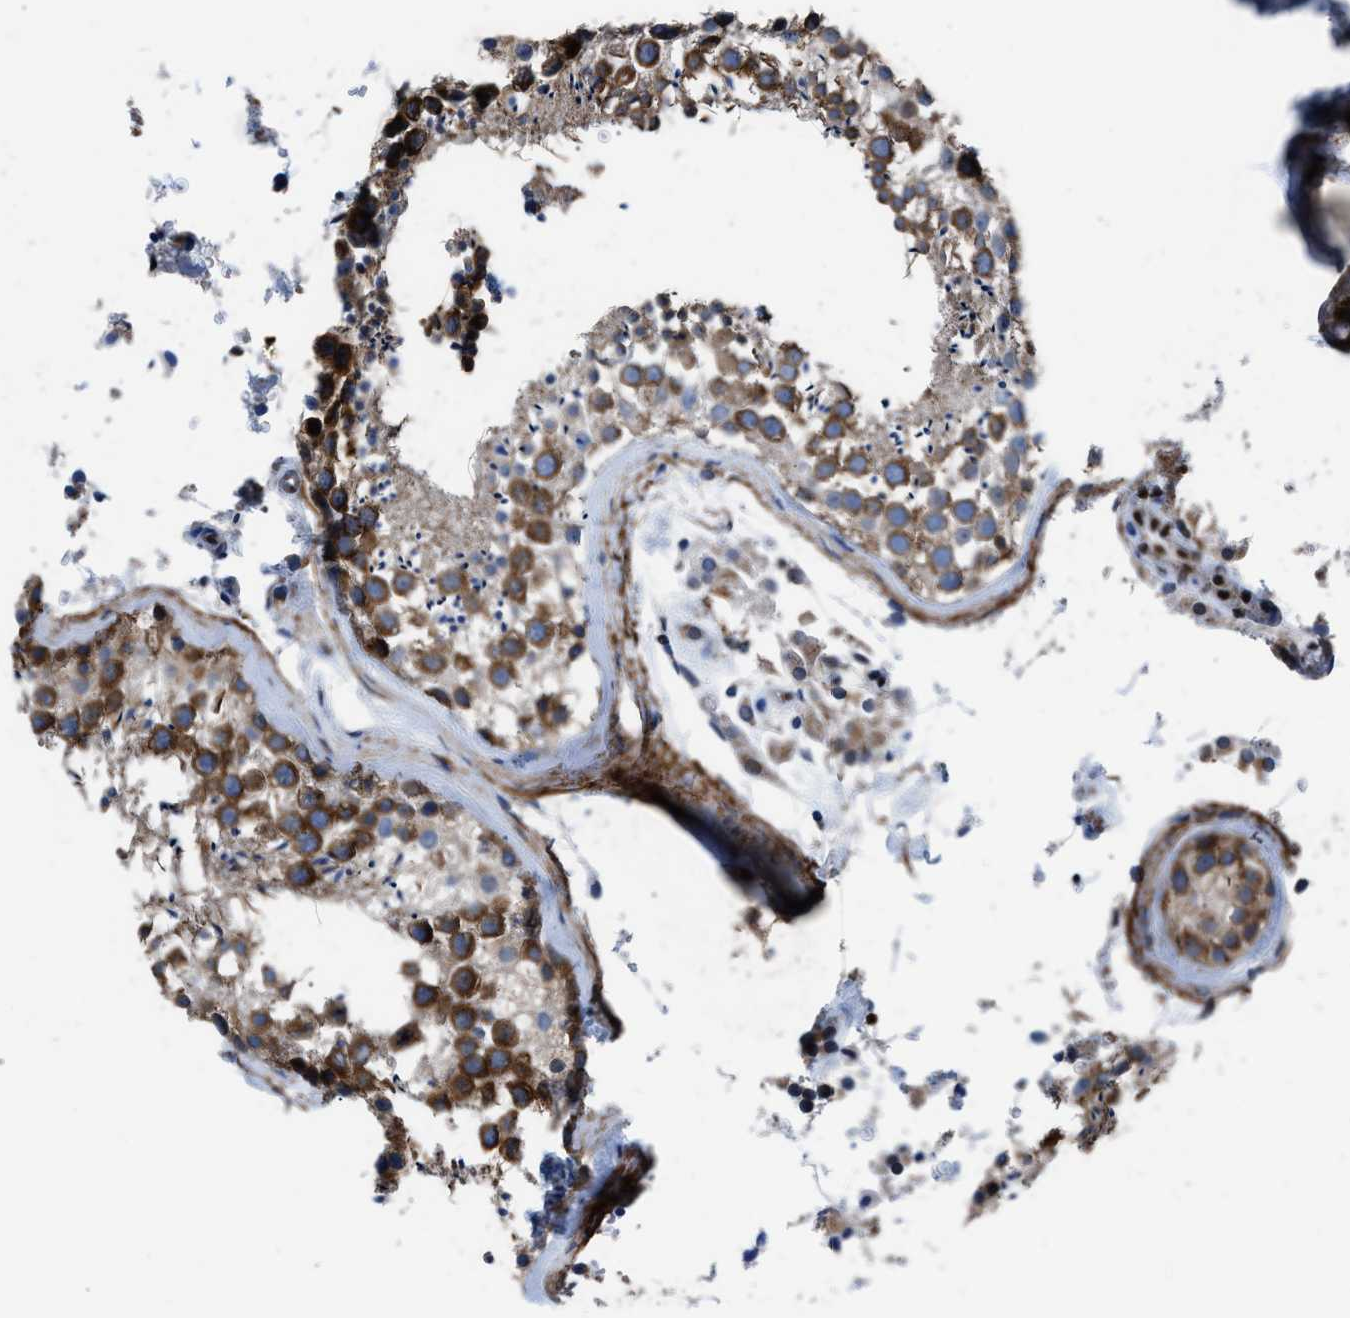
{"staining": {"intensity": "moderate", "quantity": ">75%", "location": "cytoplasmic/membranous"}, "tissue": "testis", "cell_type": "Cells in seminiferous ducts", "image_type": "normal", "snomed": [{"axis": "morphology", "description": "Normal tissue, NOS"}, {"axis": "topography", "description": "Testis"}], "caption": "The image shows a brown stain indicating the presence of a protein in the cytoplasmic/membranous of cells in seminiferous ducts in testis. (DAB (3,3'-diaminobenzidine) IHC, brown staining for protein, blue staining for nuclei).", "gene": "LMO2", "patient": {"sex": "male", "age": 46}}